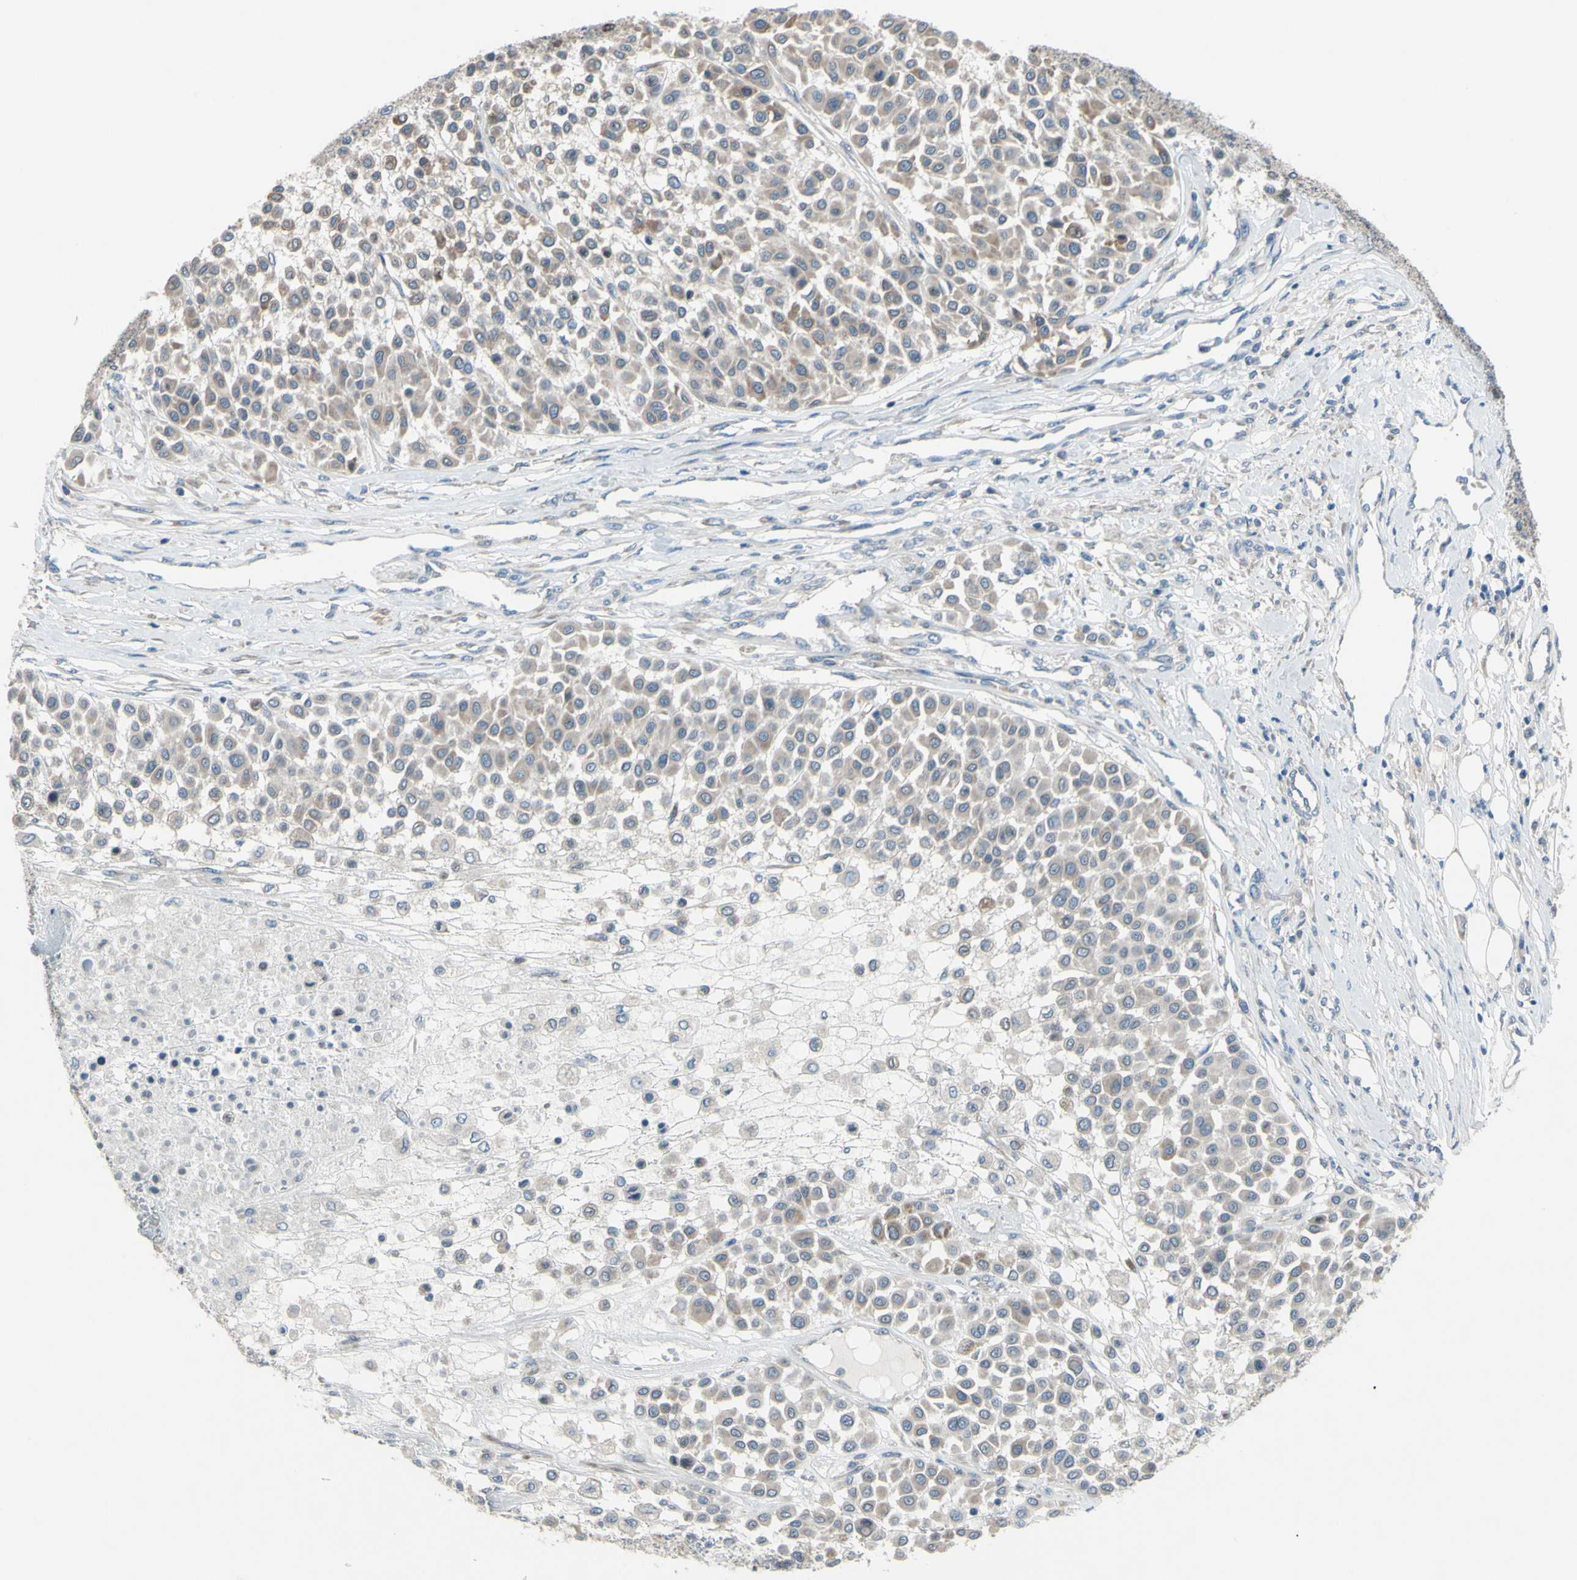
{"staining": {"intensity": "weak", "quantity": ">75%", "location": "cytoplasmic/membranous"}, "tissue": "melanoma", "cell_type": "Tumor cells", "image_type": "cancer", "snomed": [{"axis": "morphology", "description": "Malignant melanoma, Metastatic site"}, {"axis": "topography", "description": "Soft tissue"}], "caption": "Brown immunohistochemical staining in melanoma reveals weak cytoplasmic/membranous expression in approximately >75% of tumor cells.", "gene": "GRAMD2B", "patient": {"sex": "male", "age": 41}}